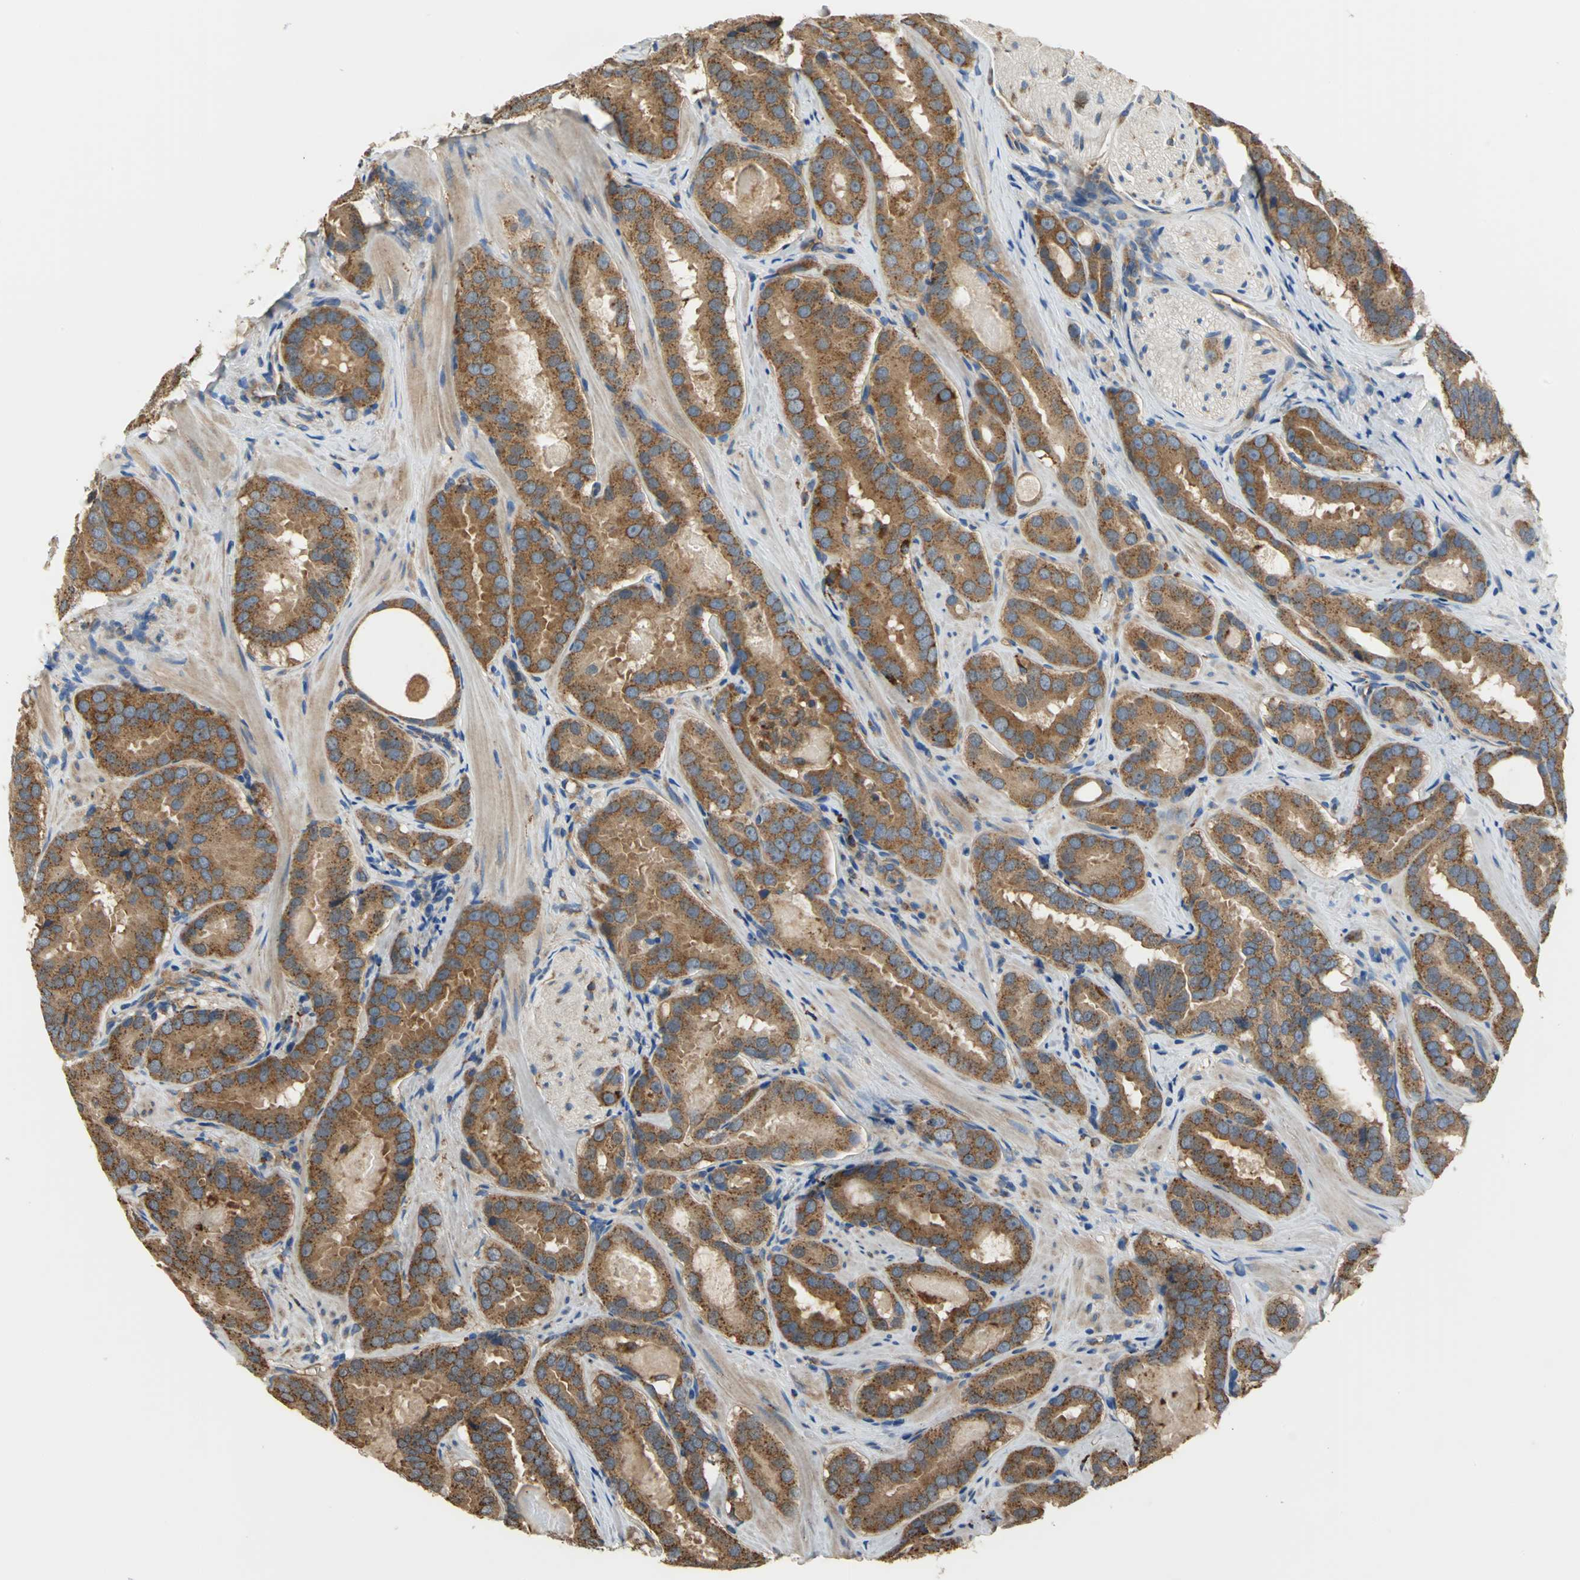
{"staining": {"intensity": "strong", "quantity": ">75%", "location": "cytoplasmic/membranous"}, "tissue": "prostate cancer", "cell_type": "Tumor cells", "image_type": "cancer", "snomed": [{"axis": "morphology", "description": "Adenocarcinoma, Low grade"}, {"axis": "topography", "description": "Prostate"}], "caption": "This micrograph displays prostate cancer (low-grade adenocarcinoma) stained with IHC to label a protein in brown. The cytoplasmic/membranous of tumor cells show strong positivity for the protein. Nuclei are counter-stained blue.", "gene": "DIAPH2", "patient": {"sex": "male", "age": 59}}